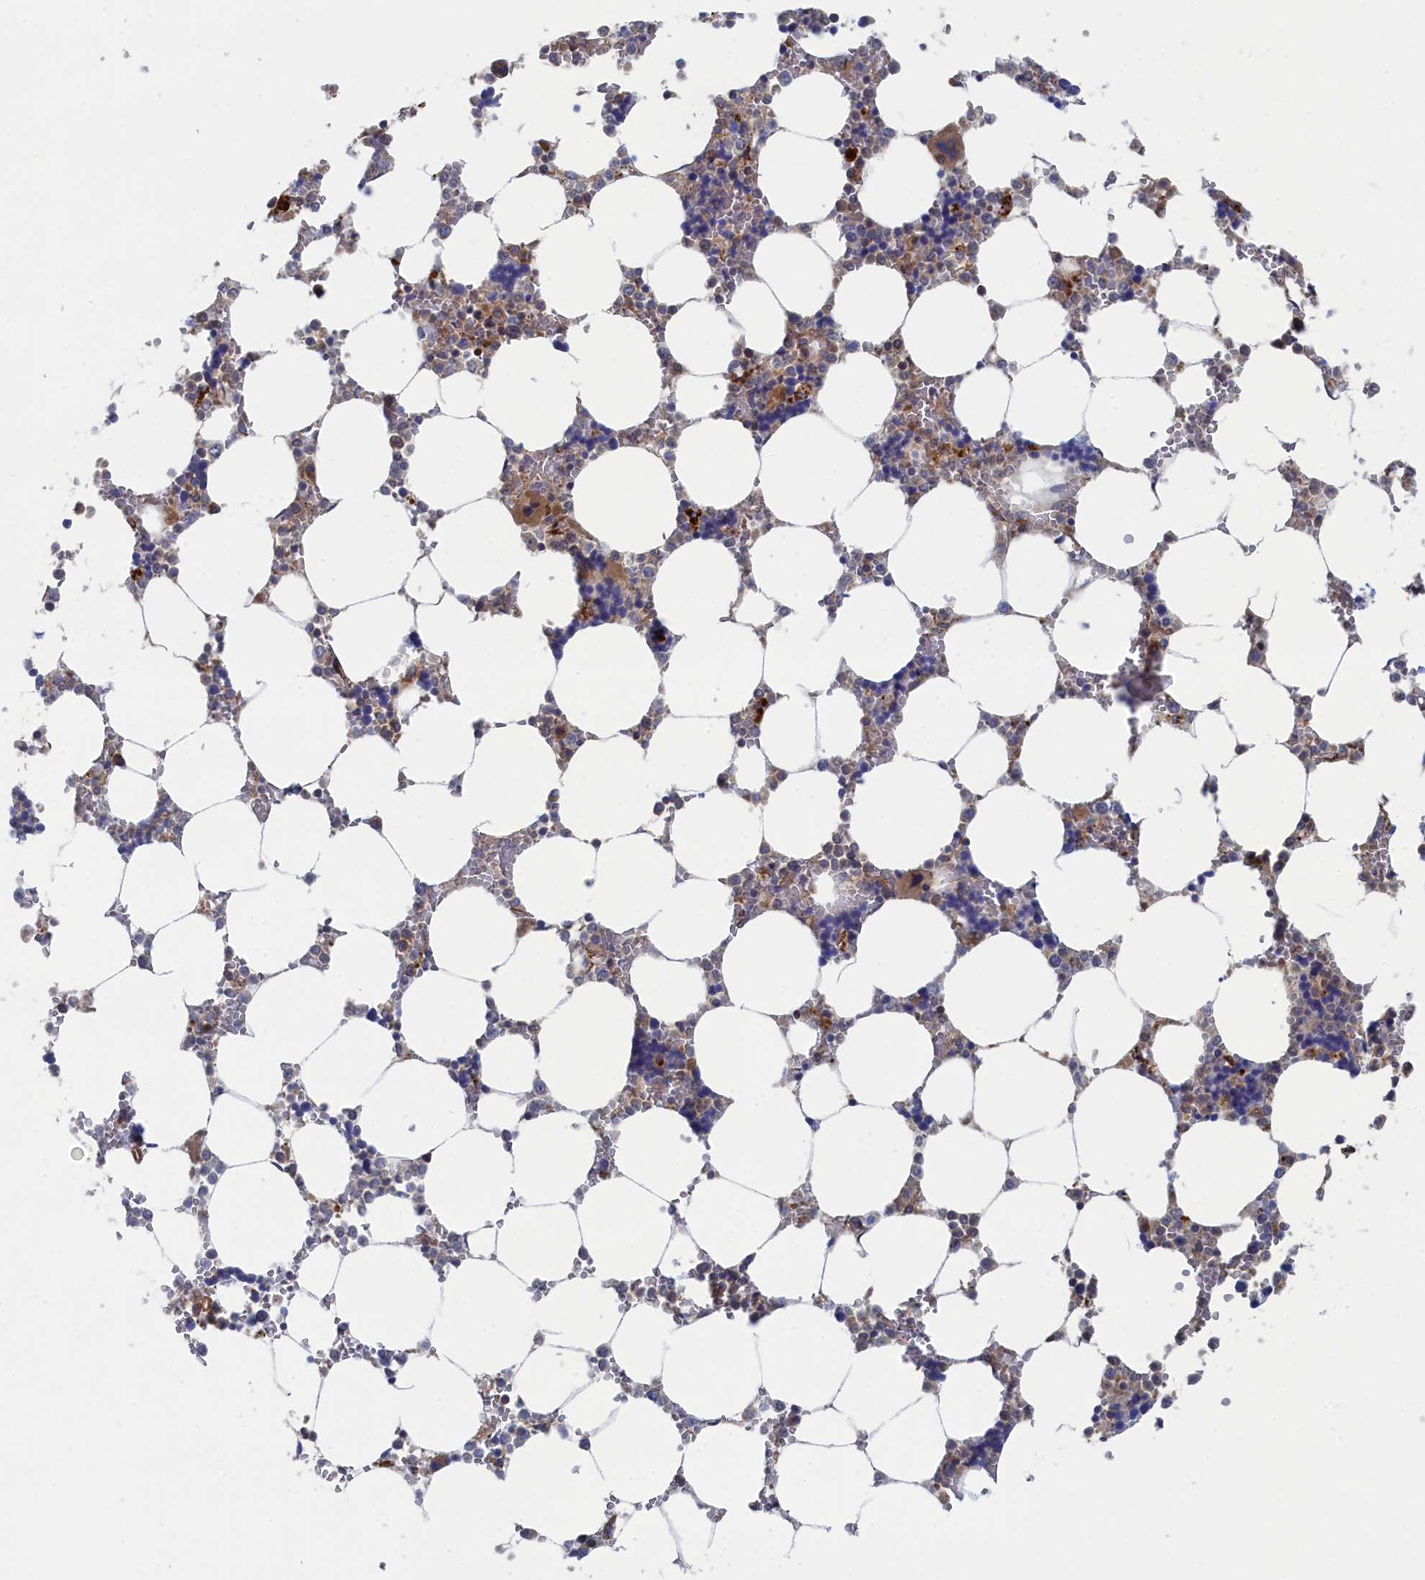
{"staining": {"intensity": "strong", "quantity": "<25%", "location": "cytoplasmic/membranous"}, "tissue": "bone marrow", "cell_type": "Hematopoietic cells", "image_type": "normal", "snomed": [{"axis": "morphology", "description": "Normal tissue, NOS"}, {"axis": "topography", "description": "Bone marrow"}], "caption": "Protein staining of unremarkable bone marrow exhibits strong cytoplasmic/membranous positivity in approximately <25% of hematopoietic cells. (IHC, brightfield microscopy, high magnification).", "gene": "FILIP1L", "patient": {"sex": "male", "age": 64}}